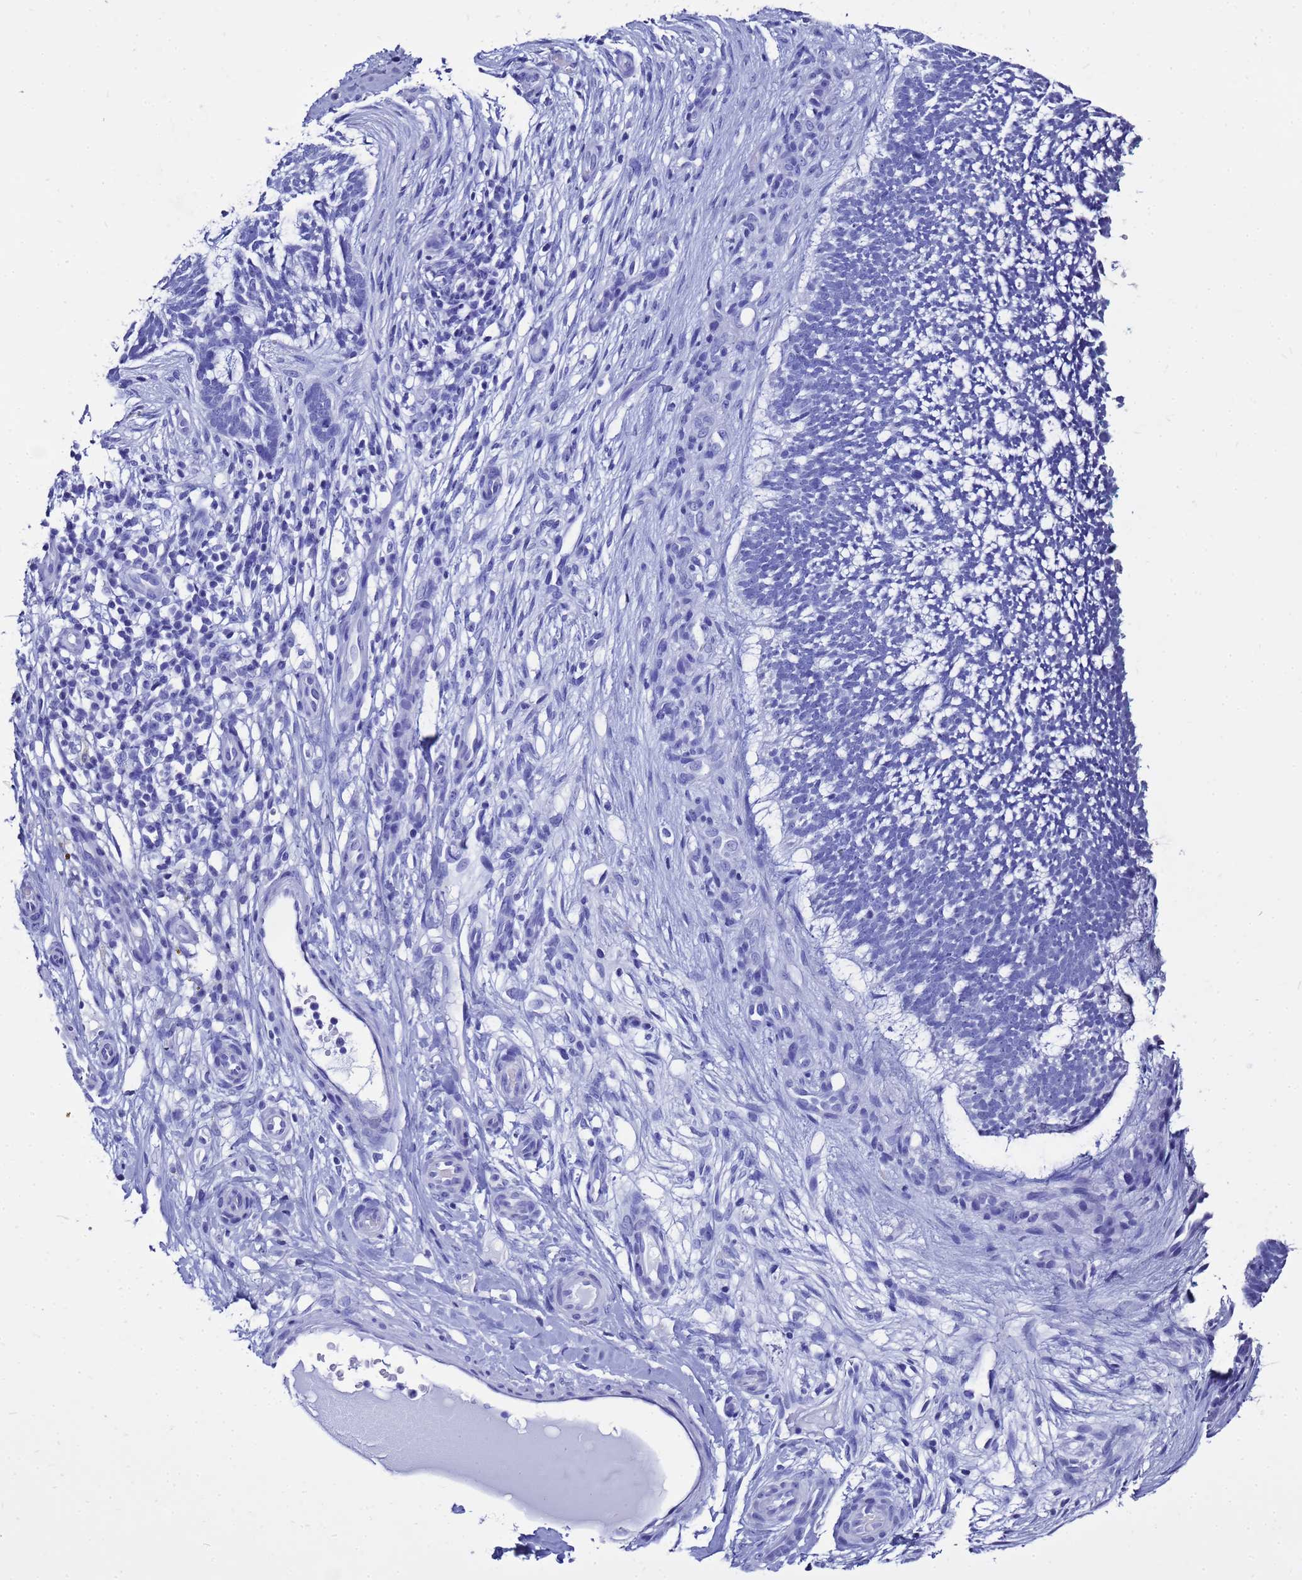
{"staining": {"intensity": "negative", "quantity": "none", "location": "none"}, "tissue": "skin cancer", "cell_type": "Tumor cells", "image_type": "cancer", "snomed": [{"axis": "morphology", "description": "Basal cell carcinoma"}, {"axis": "topography", "description": "Skin"}], "caption": "Protein analysis of basal cell carcinoma (skin) reveals no significant staining in tumor cells.", "gene": "LIPF", "patient": {"sex": "male", "age": 88}}